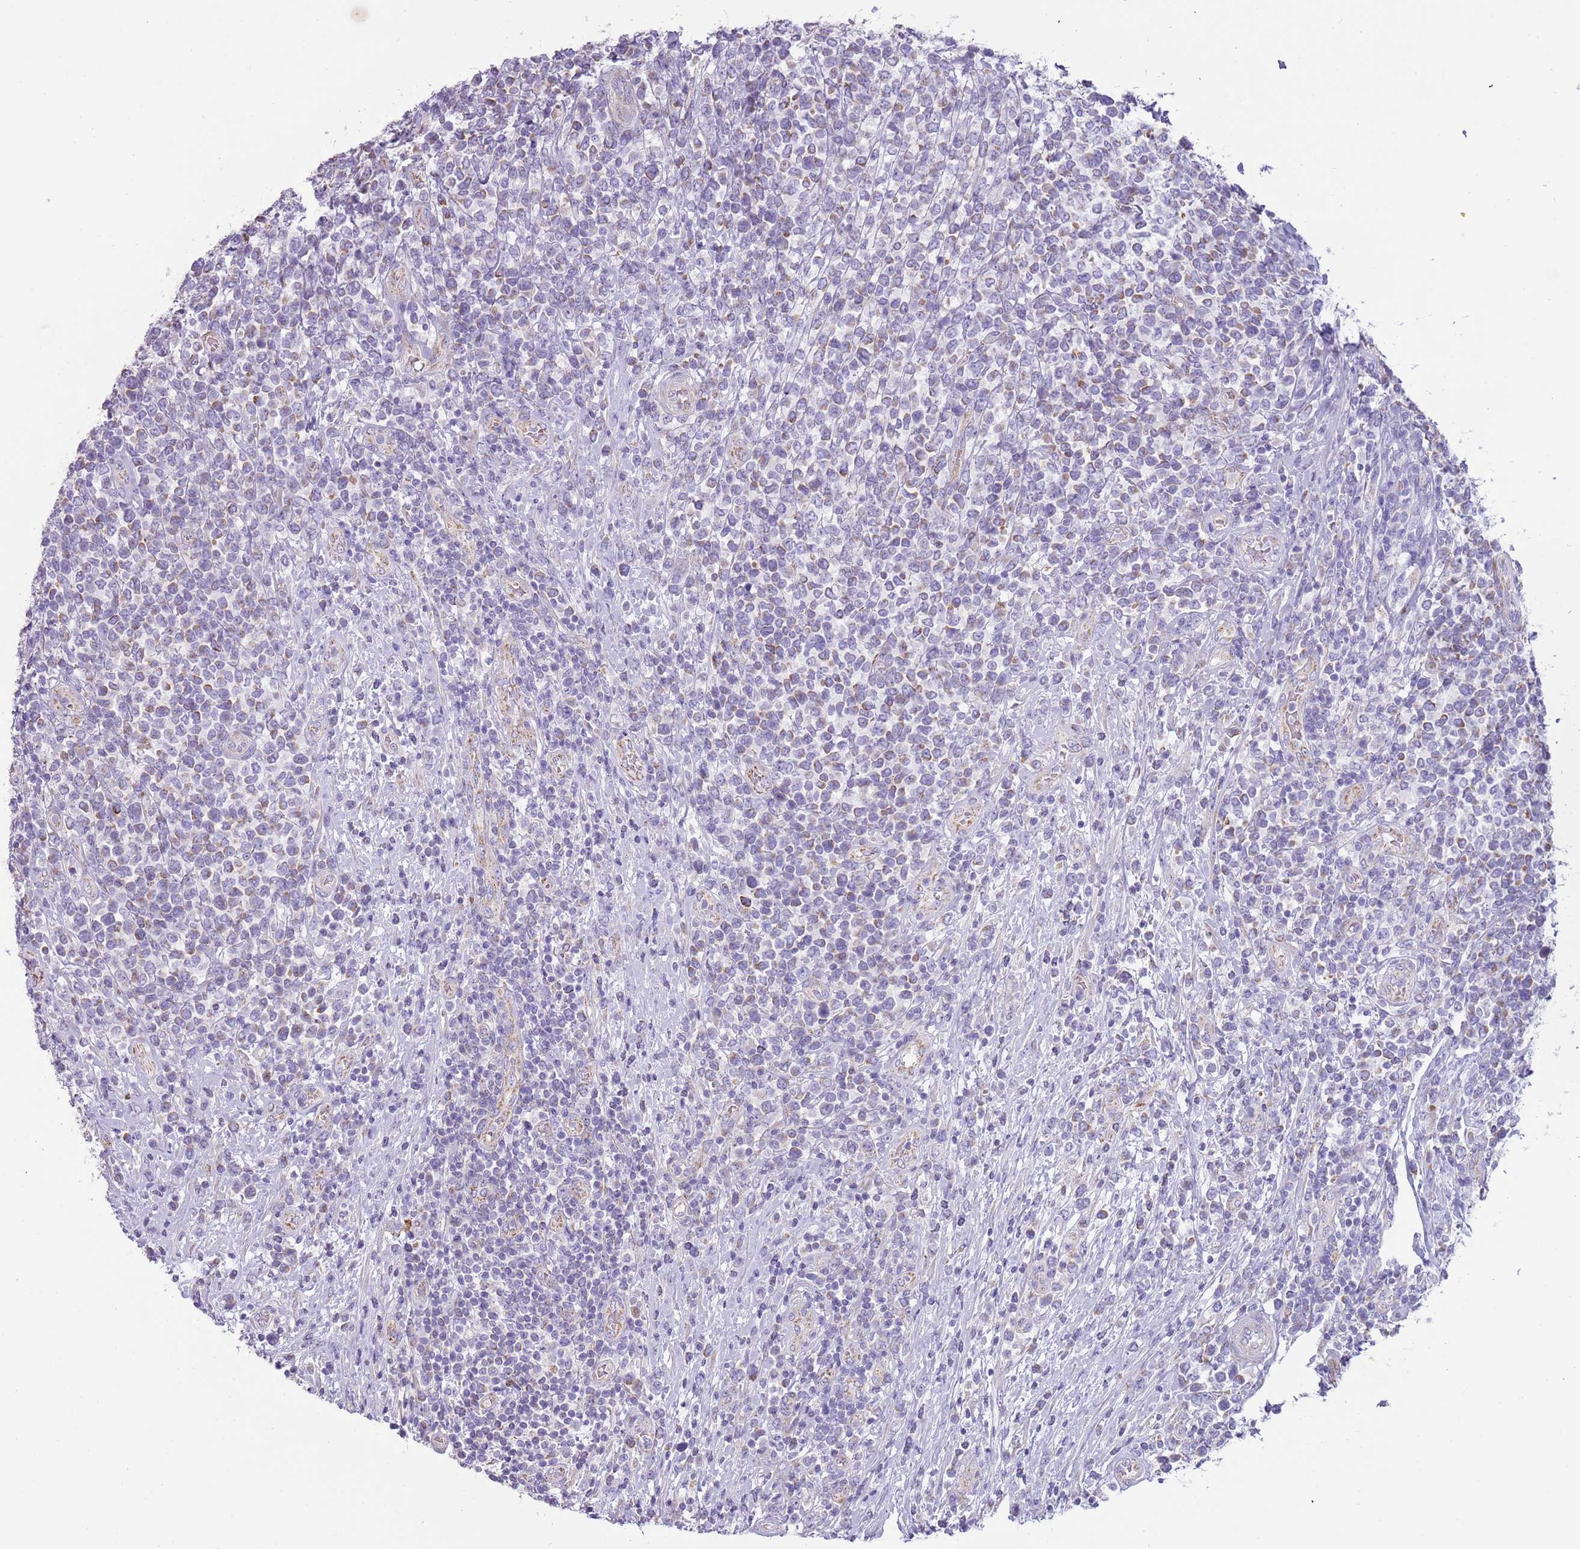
{"staining": {"intensity": "negative", "quantity": "none", "location": "none"}, "tissue": "lymphoma", "cell_type": "Tumor cells", "image_type": "cancer", "snomed": [{"axis": "morphology", "description": "Malignant lymphoma, non-Hodgkin's type, High grade"}, {"axis": "topography", "description": "Soft tissue"}], "caption": "Human high-grade malignant lymphoma, non-Hodgkin's type stained for a protein using IHC demonstrates no staining in tumor cells.", "gene": "RNF222", "patient": {"sex": "female", "age": 56}}